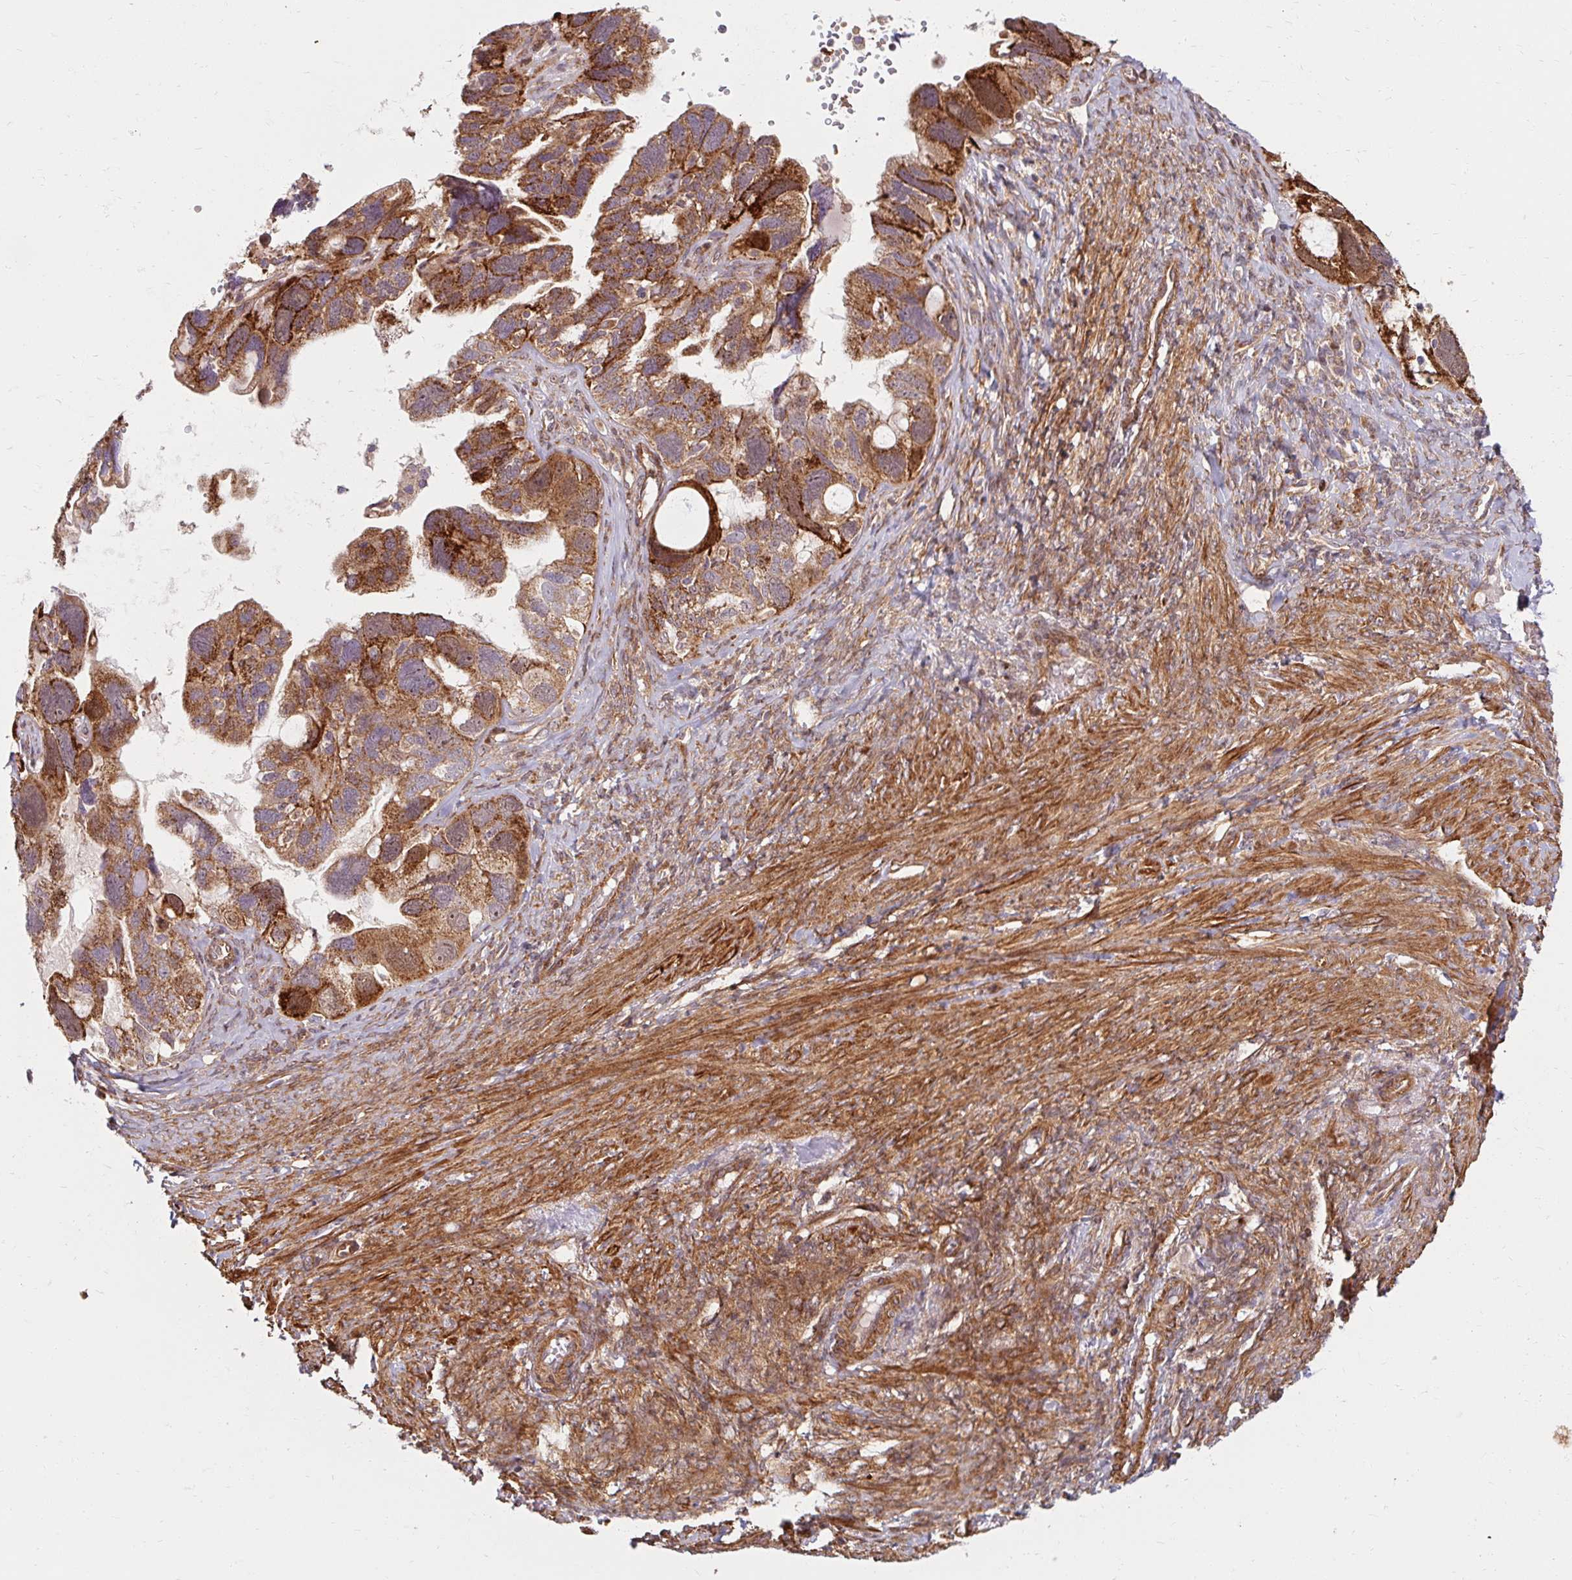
{"staining": {"intensity": "moderate", "quantity": ">75%", "location": "cytoplasmic/membranous"}, "tissue": "ovarian cancer", "cell_type": "Tumor cells", "image_type": "cancer", "snomed": [{"axis": "morphology", "description": "Cystadenocarcinoma, serous, NOS"}, {"axis": "topography", "description": "Ovary"}], "caption": "Immunohistochemistry (DAB (3,3'-diaminobenzidine)) staining of human ovarian serous cystadenocarcinoma shows moderate cytoplasmic/membranous protein staining in about >75% of tumor cells. Nuclei are stained in blue.", "gene": "BTF3", "patient": {"sex": "female", "age": 60}}